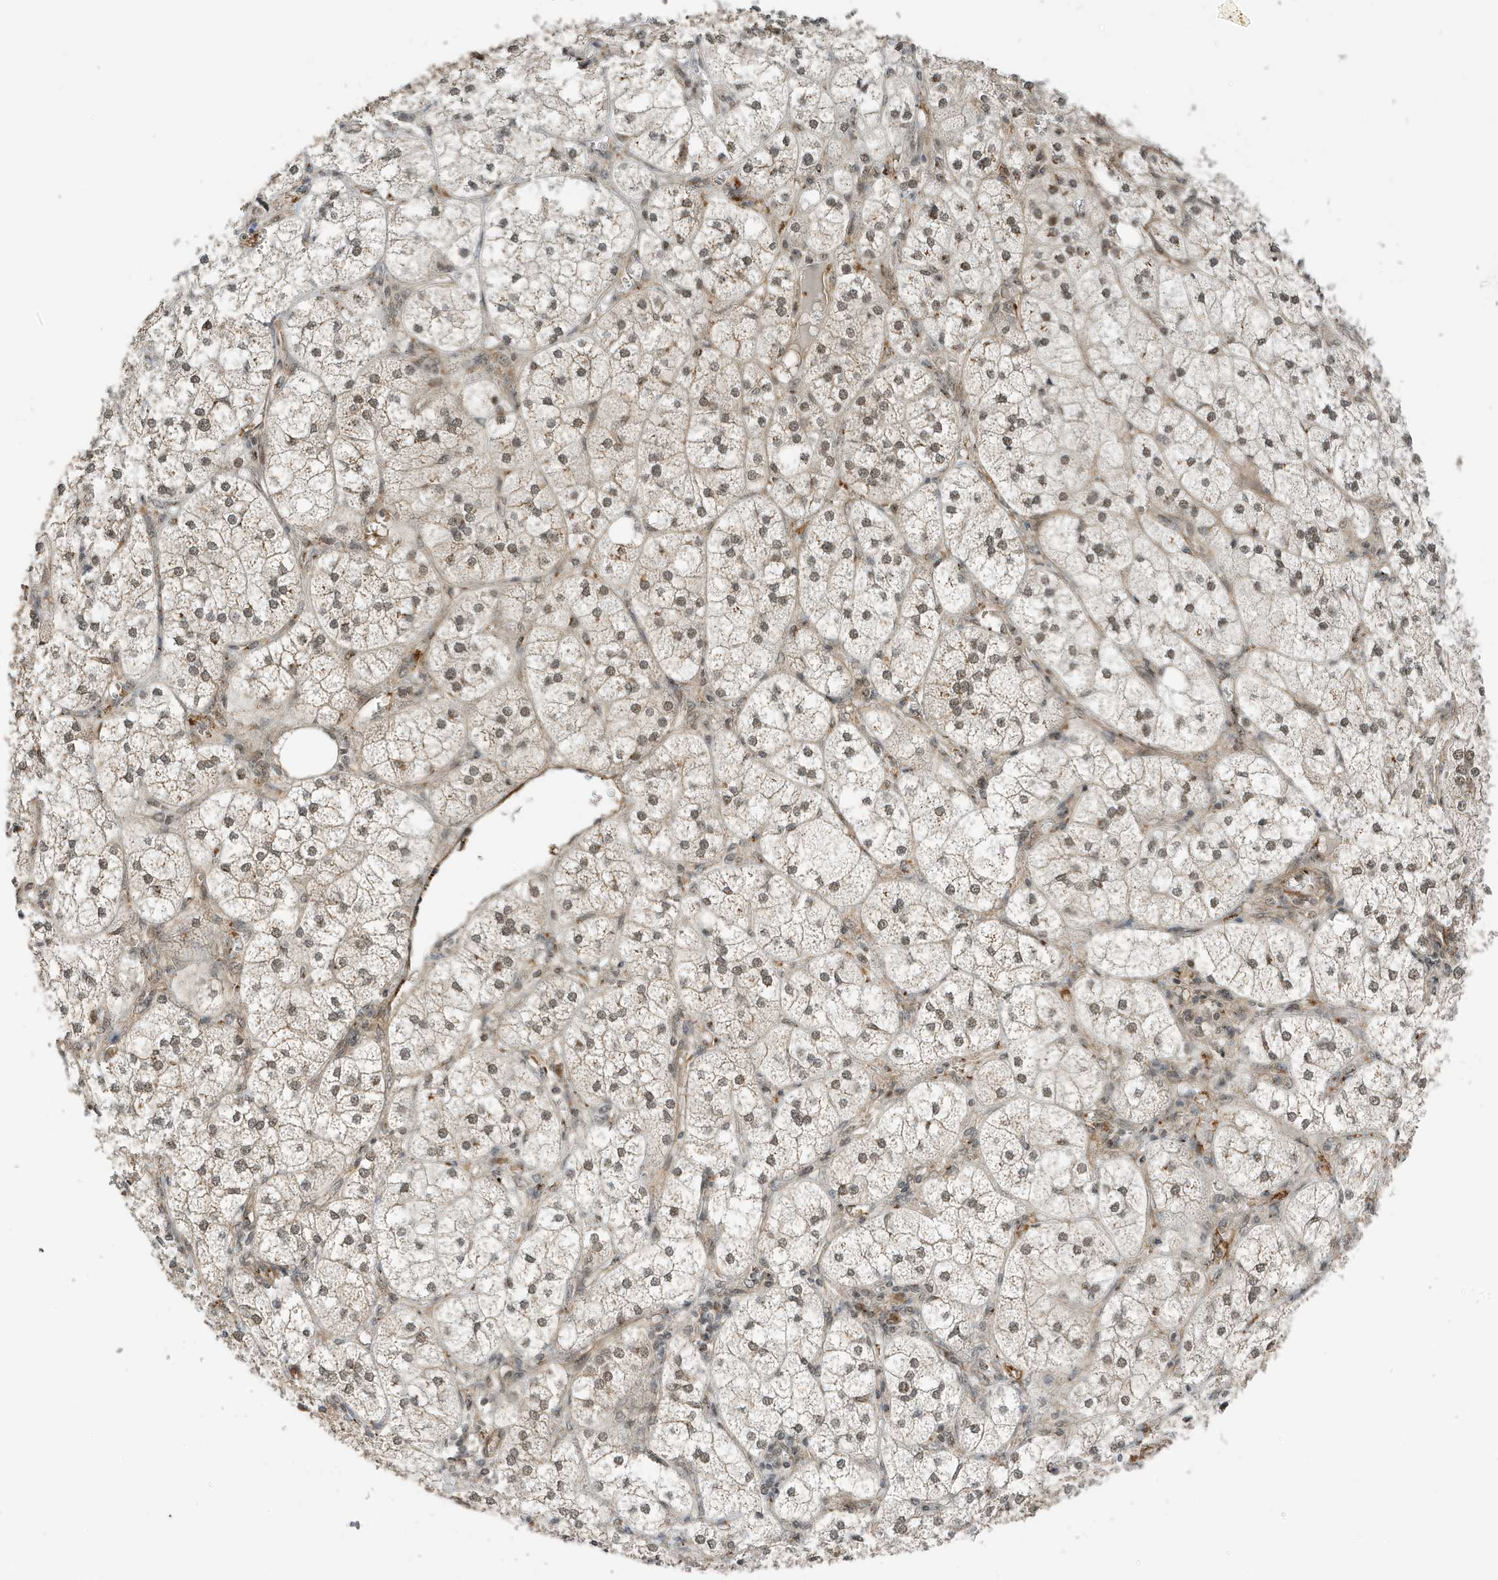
{"staining": {"intensity": "moderate", "quantity": "25%-75%", "location": "cytoplasmic/membranous,nuclear"}, "tissue": "adrenal gland", "cell_type": "Glandular cells", "image_type": "normal", "snomed": [{"axis": "morphology", "description": "Normal tissue, NOS"}, {"axis": "topography", "description": "Adrenal gland"}], "caption": "A photomicrograph of adrenal gland stained for a protein displays moderate cytoplasmic/membranous,nuclear brown staining in glandular cells. The protein of interest is shown in brown color, while the nuclei are stained blue.", "gene": "MAST3", "patient": {"sex": "female", "age": 61}}